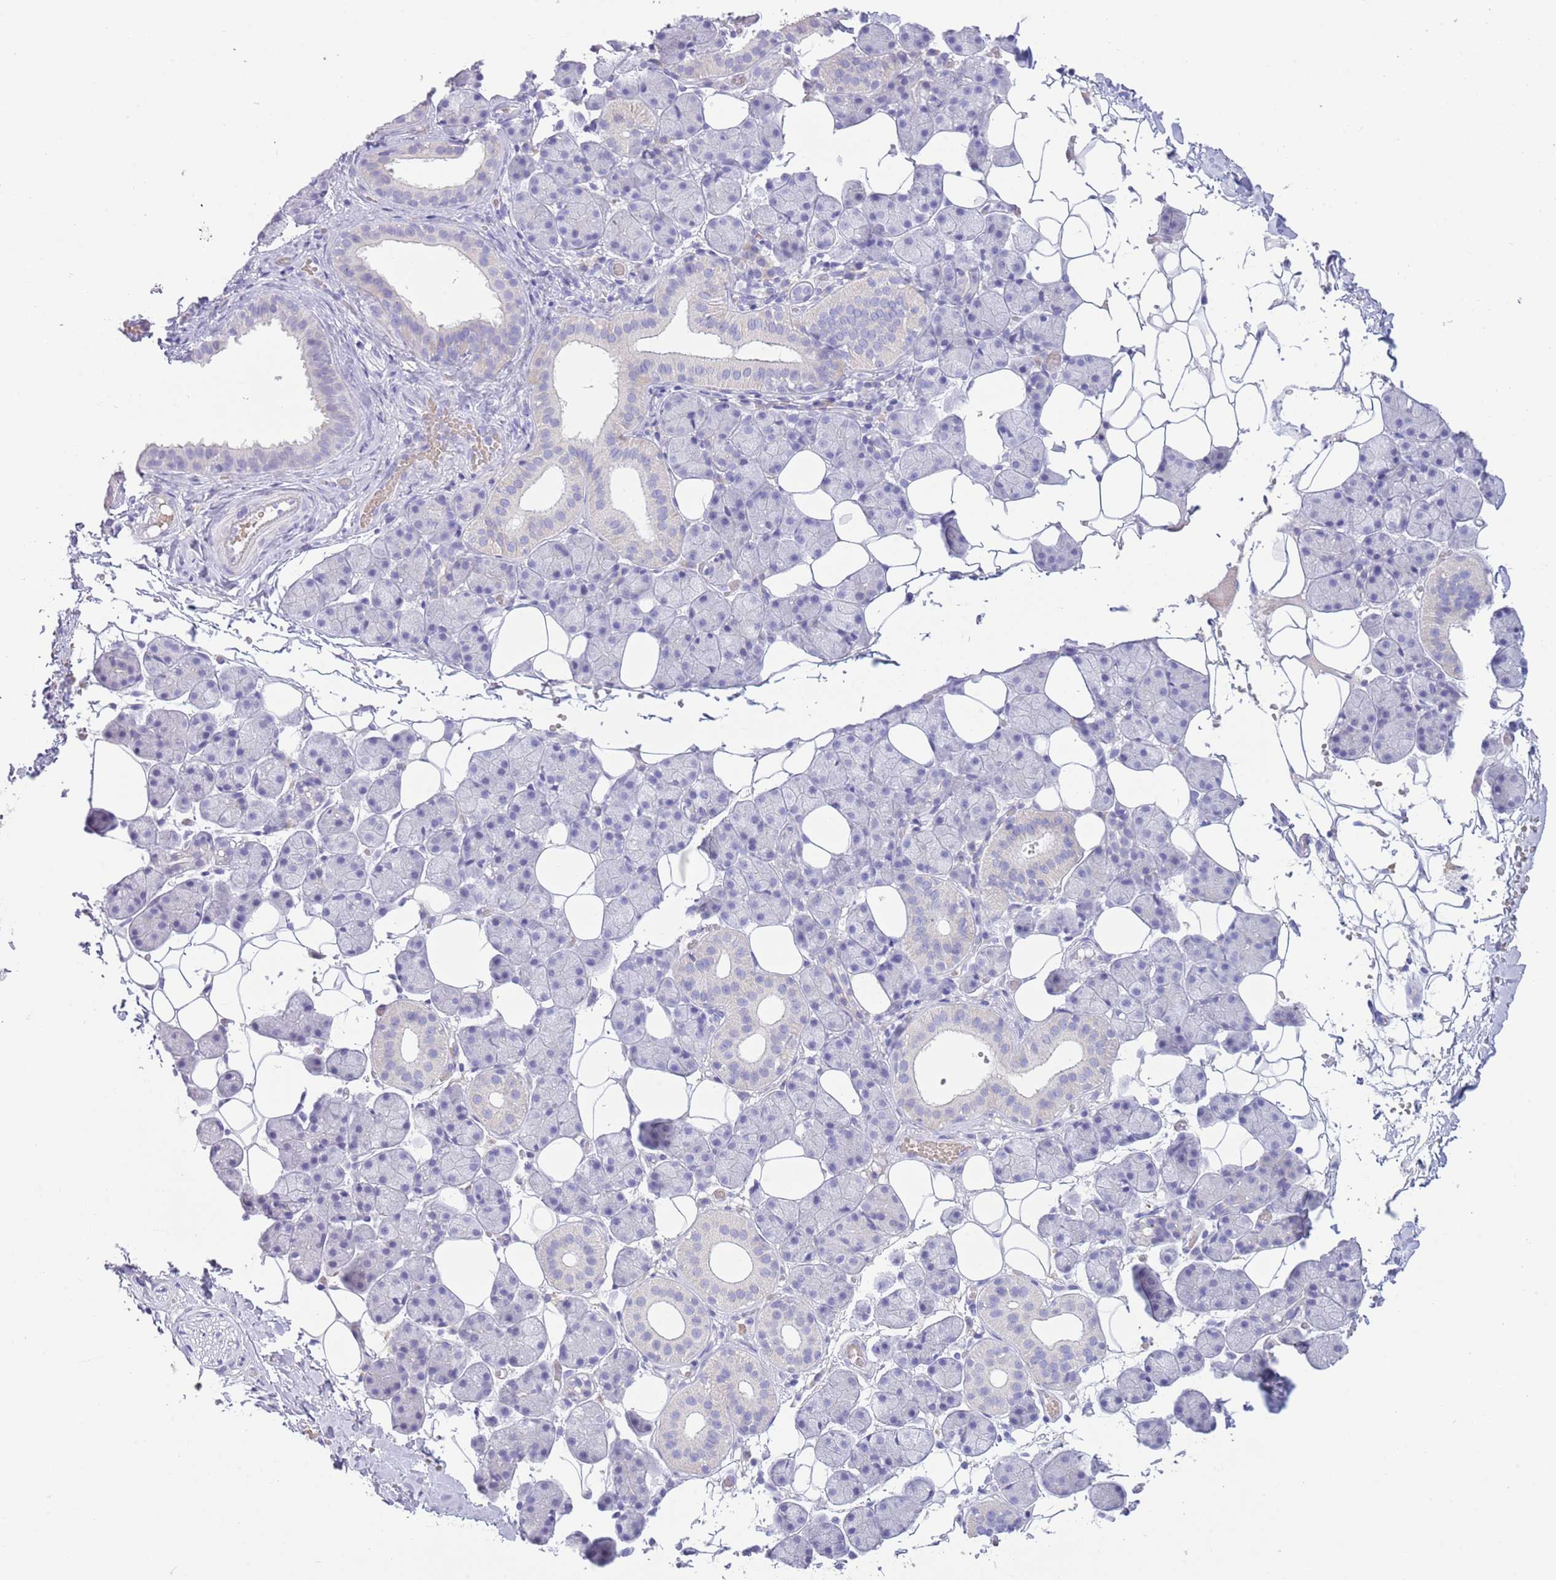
{"staining": {"intensity": "negative", "quantity": "none", "location": "none"}, "tissue": "salivary gland", "cell_type": "Glandular cells", "image_type": "normal", "snomed": [{"axis": "morphology", "description": "Normal tissue, NOS"}, {"axis": "topography", "description": "Salivary gland"}], "caption": "This is a image of immunohistochemistry staining of normal salivary gland, which shows no staining in glandular cells.", "gene": "ACR", "patient": {"sex": "female", "age": 33}}